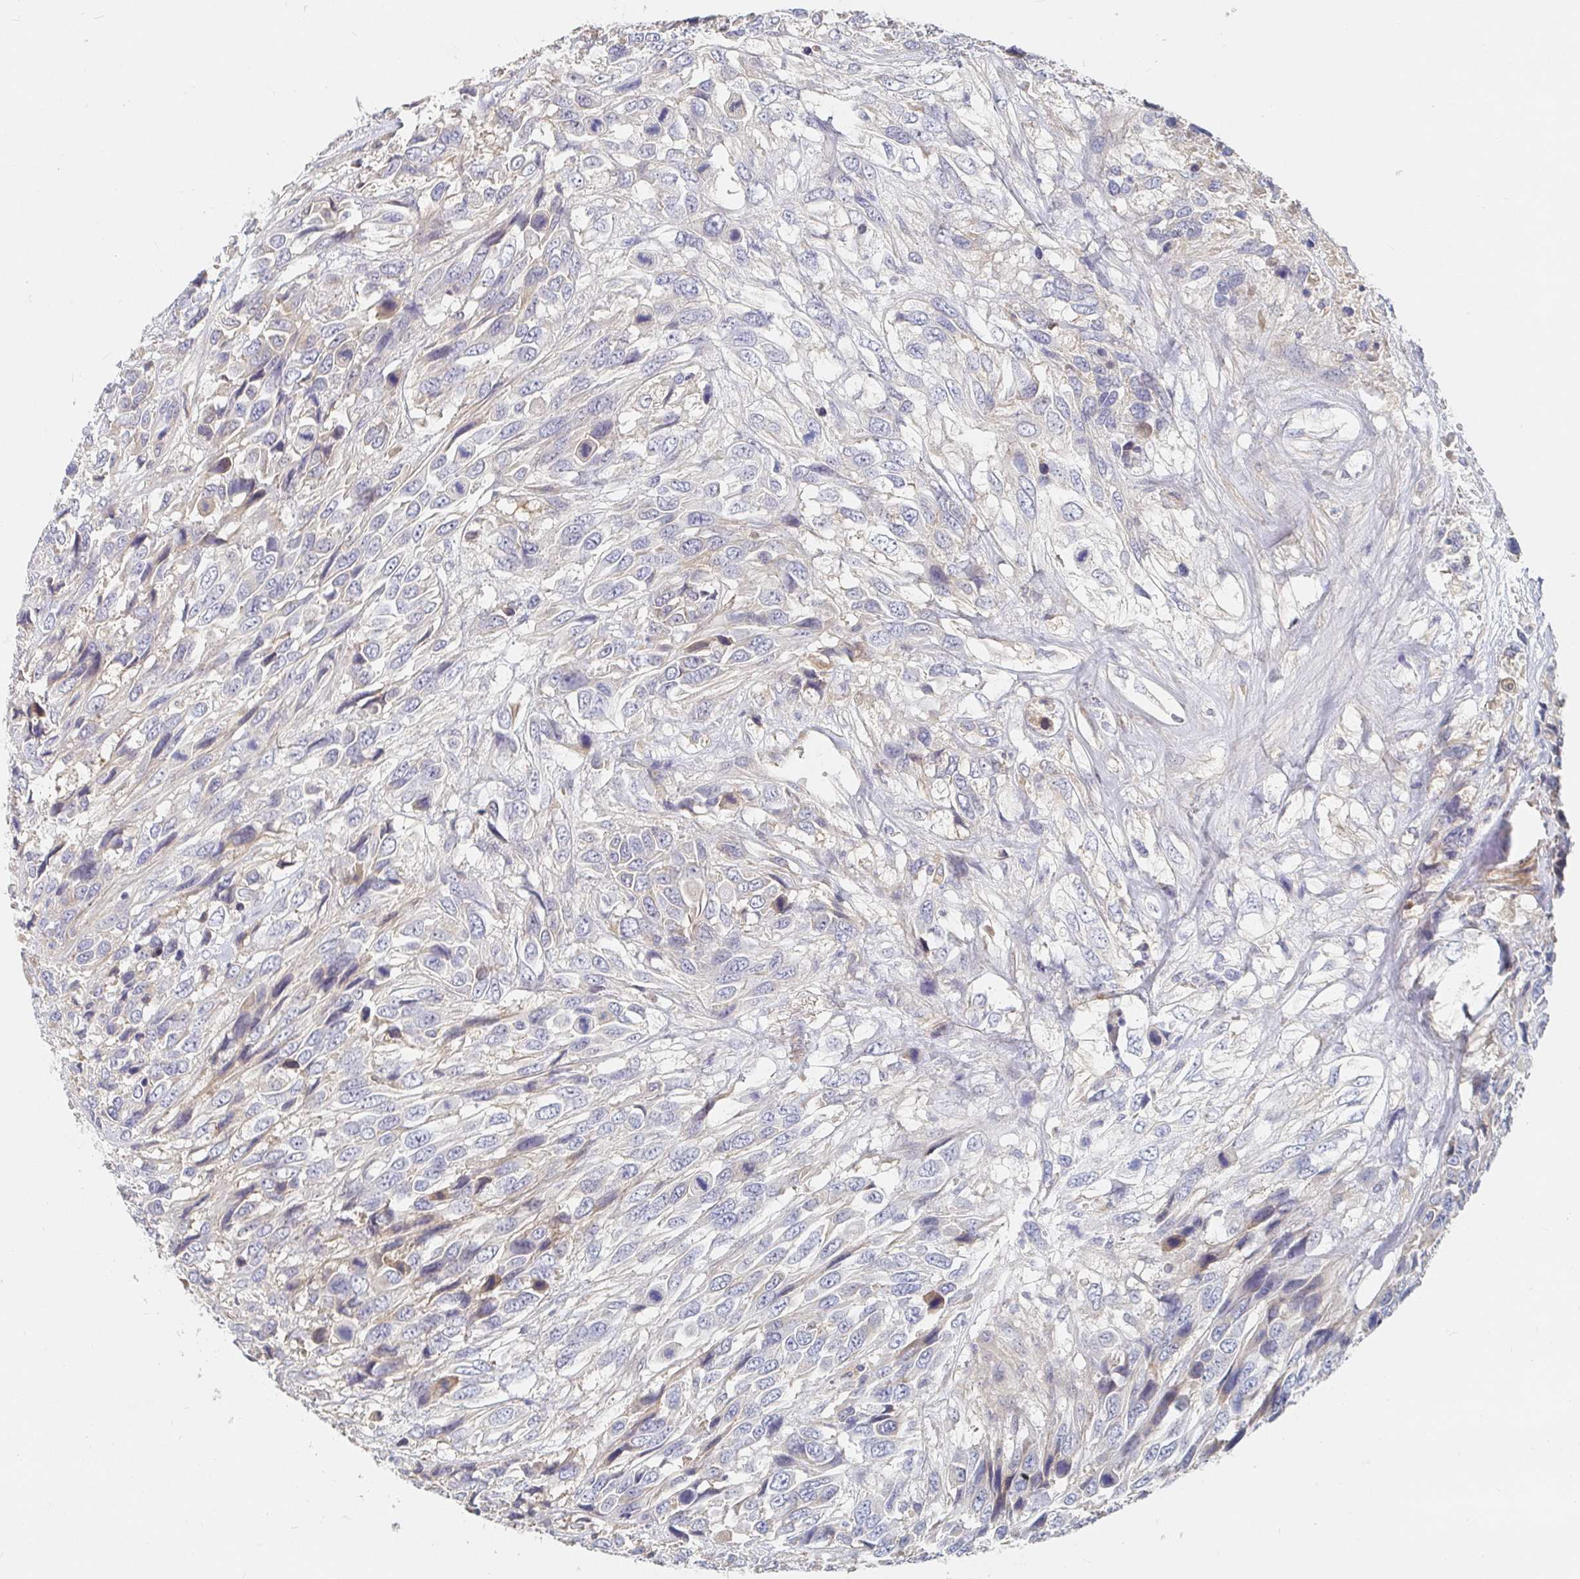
{"staining": {"intensity": "negative", "quantity": "none", "location": "none"}, "tissue": "urothelial cancer", "cell_type": "Tumor cells", "image_type": "cancer", "snomed": [{"axis": "morphology", "description": "Urothelial carcinoma, High grade"}, {"axis": "topography", "description": "Urinary bladder"}], "caption": "Immunohistochemistry histopathology image of neoplastic tissue: high-grade urothelial carcinoma stained with DAB (3,3'-diaminobenzidine) exhibits no significant protein staining in tumor cells.", "gene": "NME9", "patient": {"sex": "female", "age": 70}}